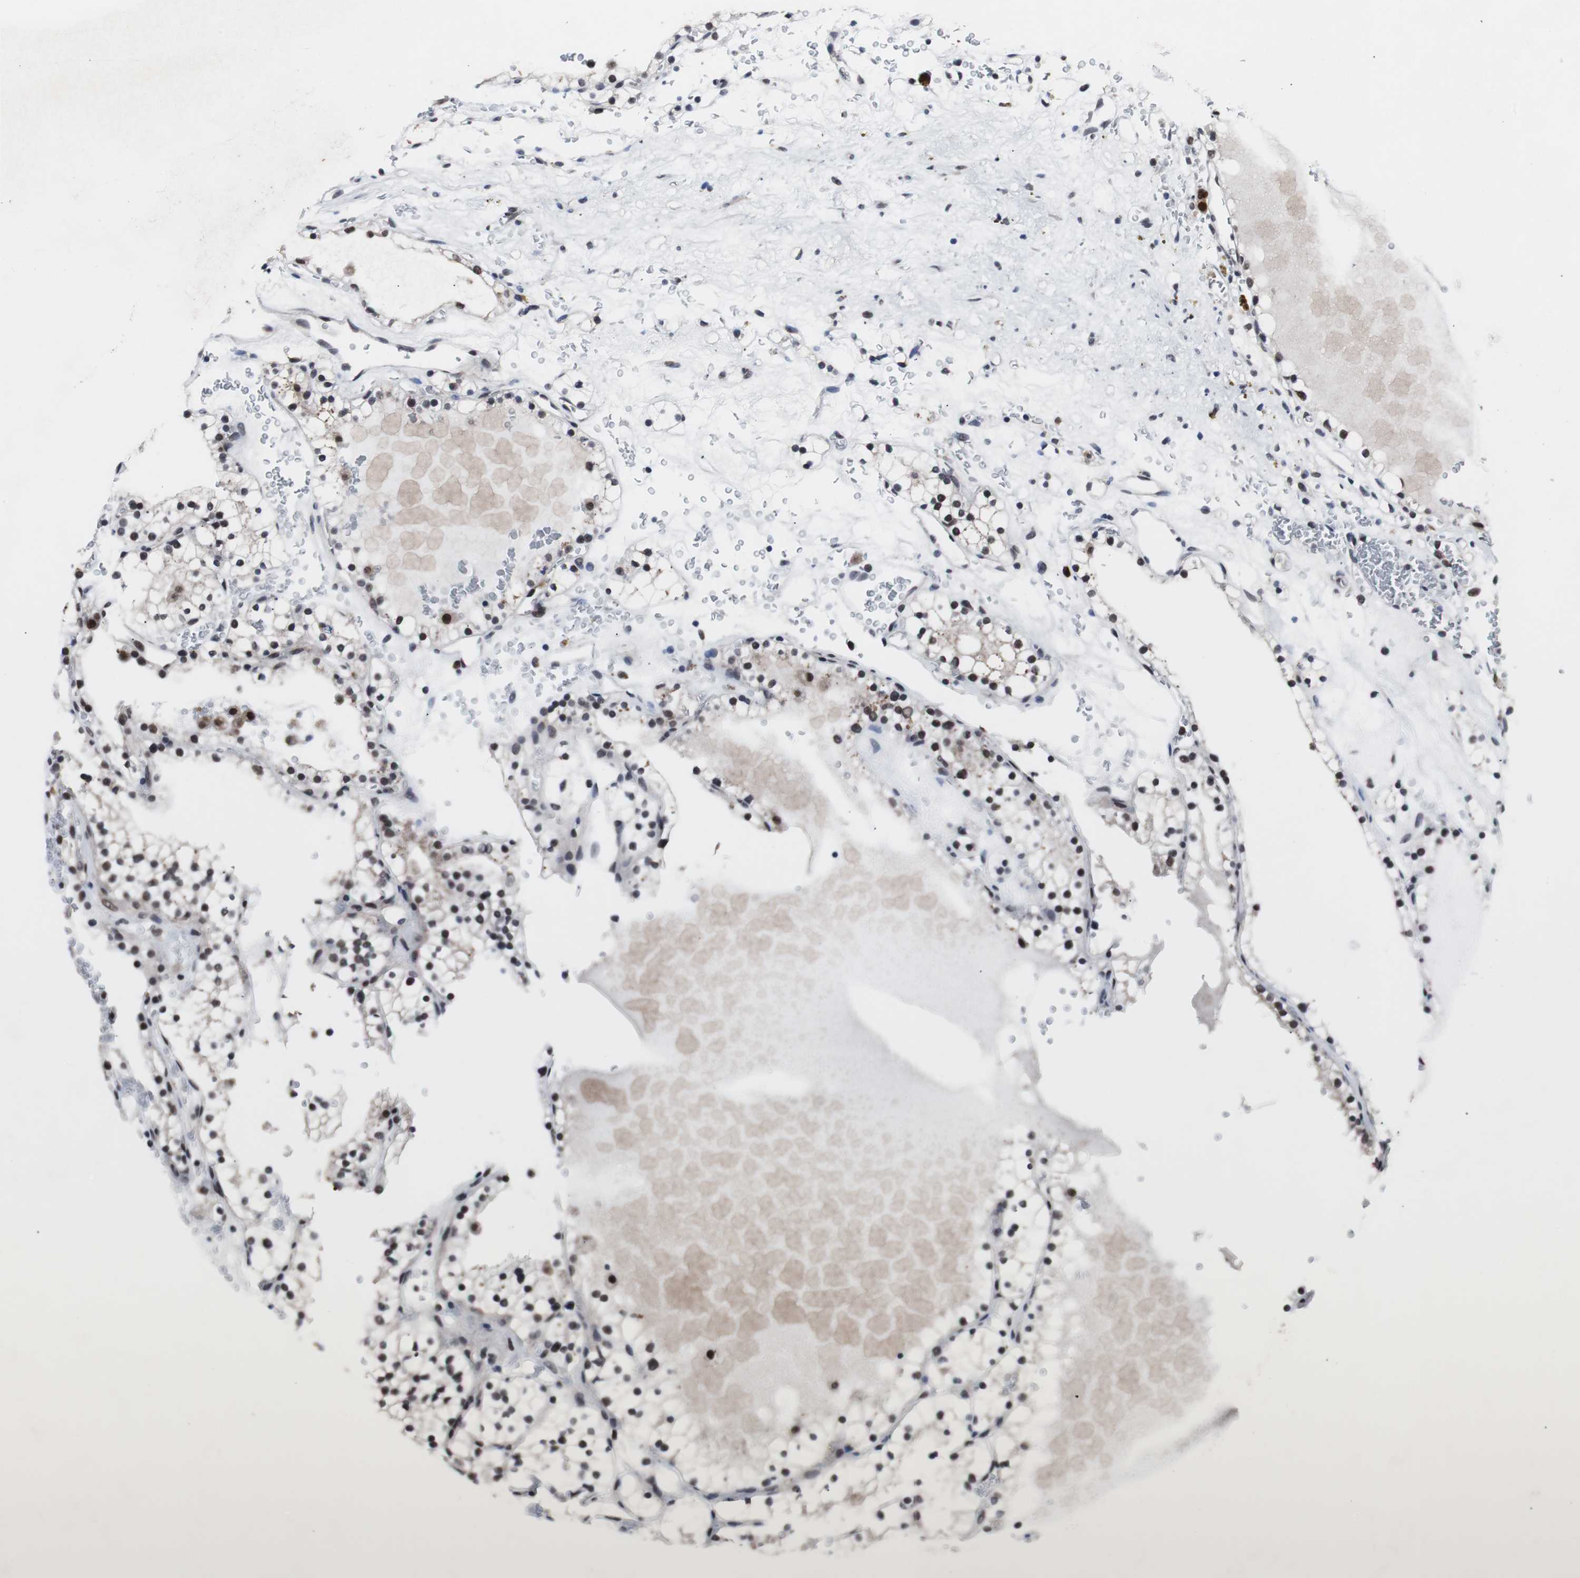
{"staining": {"intensity": "moderate", "quantity": "25%-75%", "location": "nuclear"}, "tissue": "renal cancer", "cell_type": "Tumor cells", "image_type": "cancer", "snomed": [{"axis": "morphology", "description": "Adenocarcinoma, NOS"}, {"axis": "topography", "description": "Kidney"}], "caption": "Renal cancer (adenocarcinoma) stained with a protein marker shows moderate staining in tumor cells.", "gene": "GTF2F2", "patient": {"sex": "female", "age": 41}}